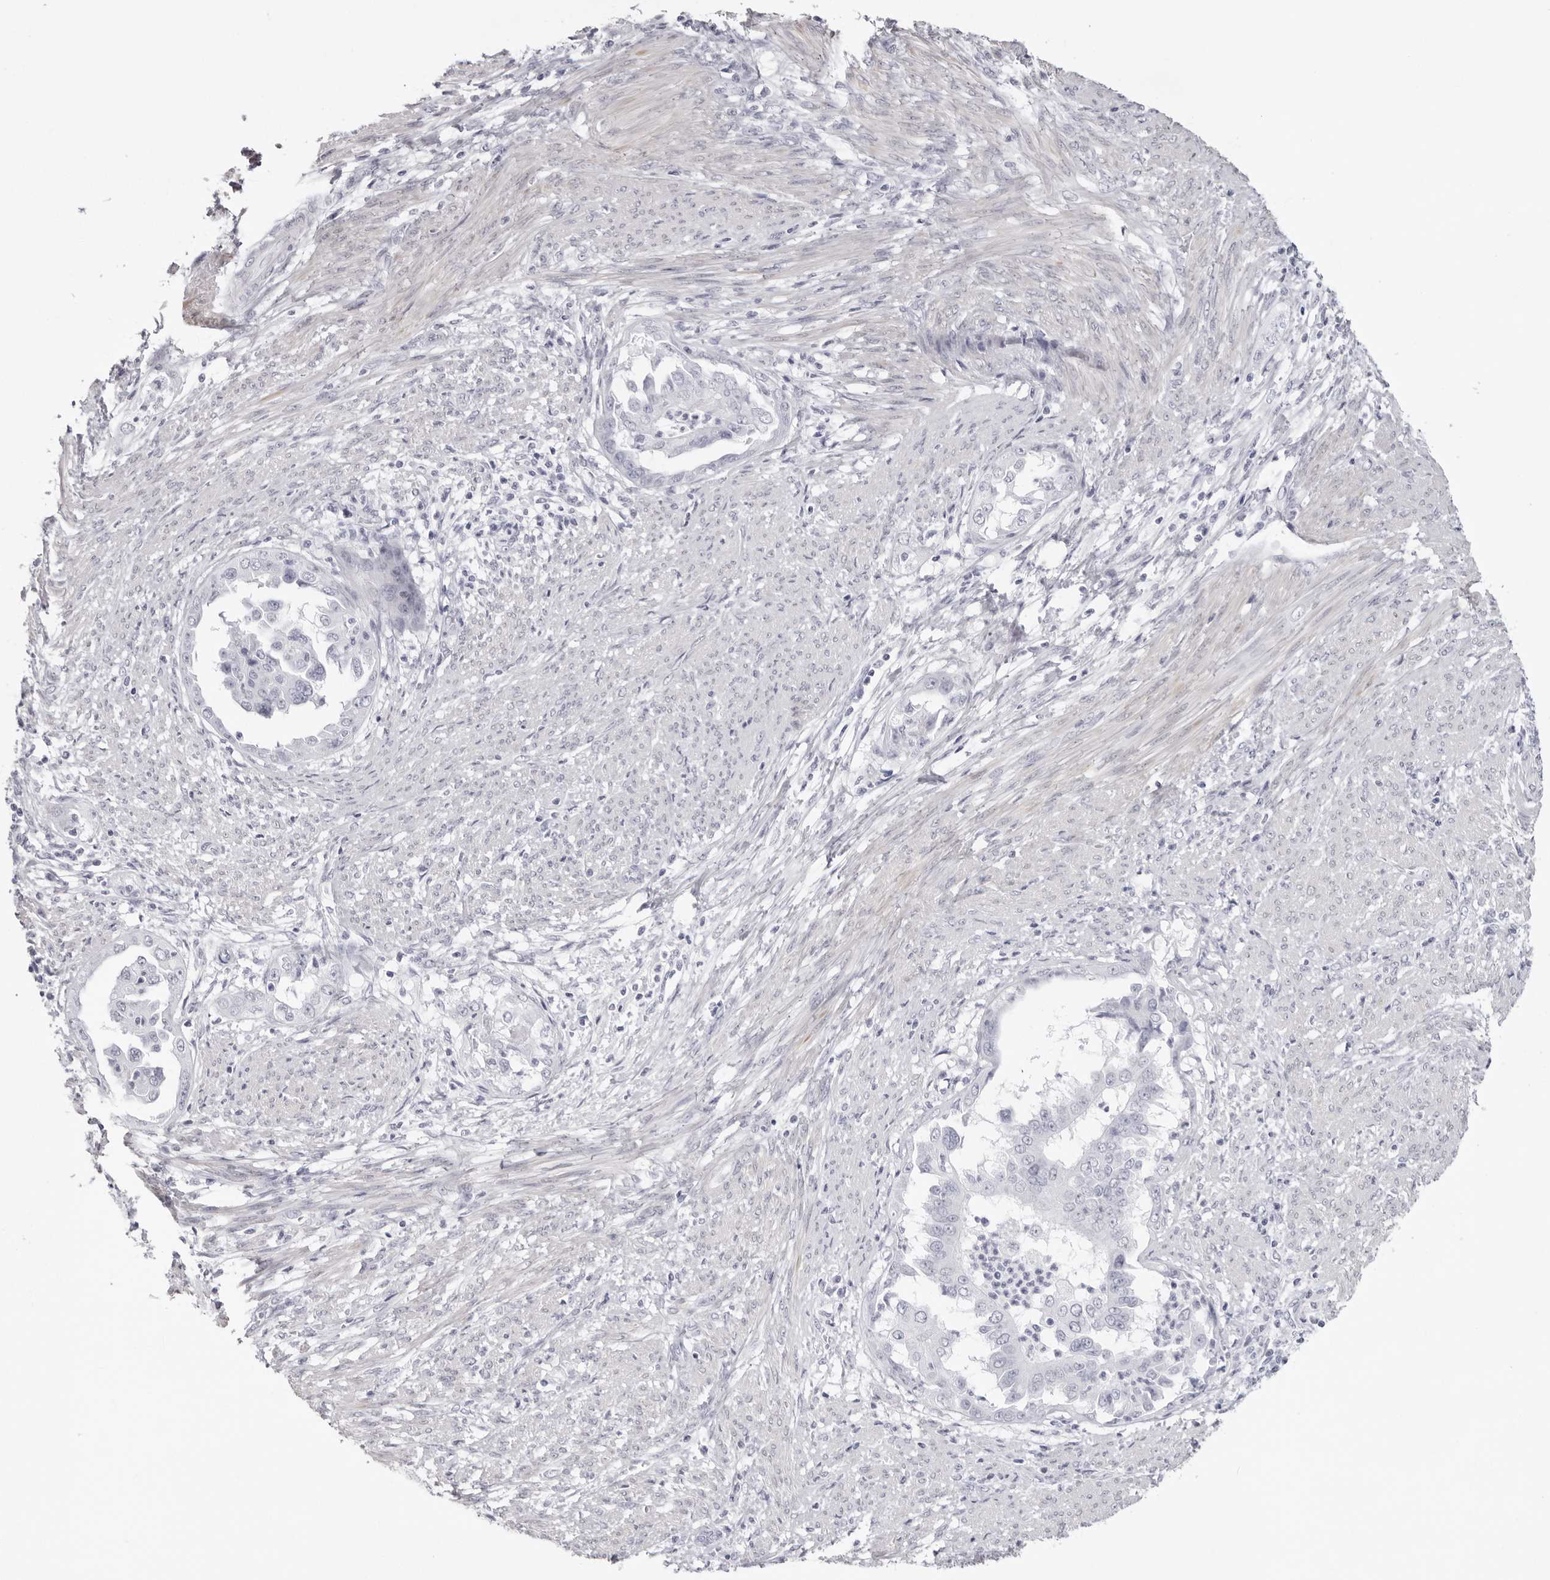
{"staining": {"intensity": "negative", "quantity": "none", "location": "none"}, "tissue": "endometrial cancer", "cell_type": "Tumor cells", "image_type": "cancer", "snomed": [{"axis": "morphology", "description": "Adenocarcinoma, NOS"}, {"axis": "topography", "description": "Endometrium"}], "caption": "The IHC histopathology image has no significant expression in tumor cells of adenocarcinoma (endometrial) tissue.", "gene": "INSL3", "patient": {"sex": "female", "age": 85}}